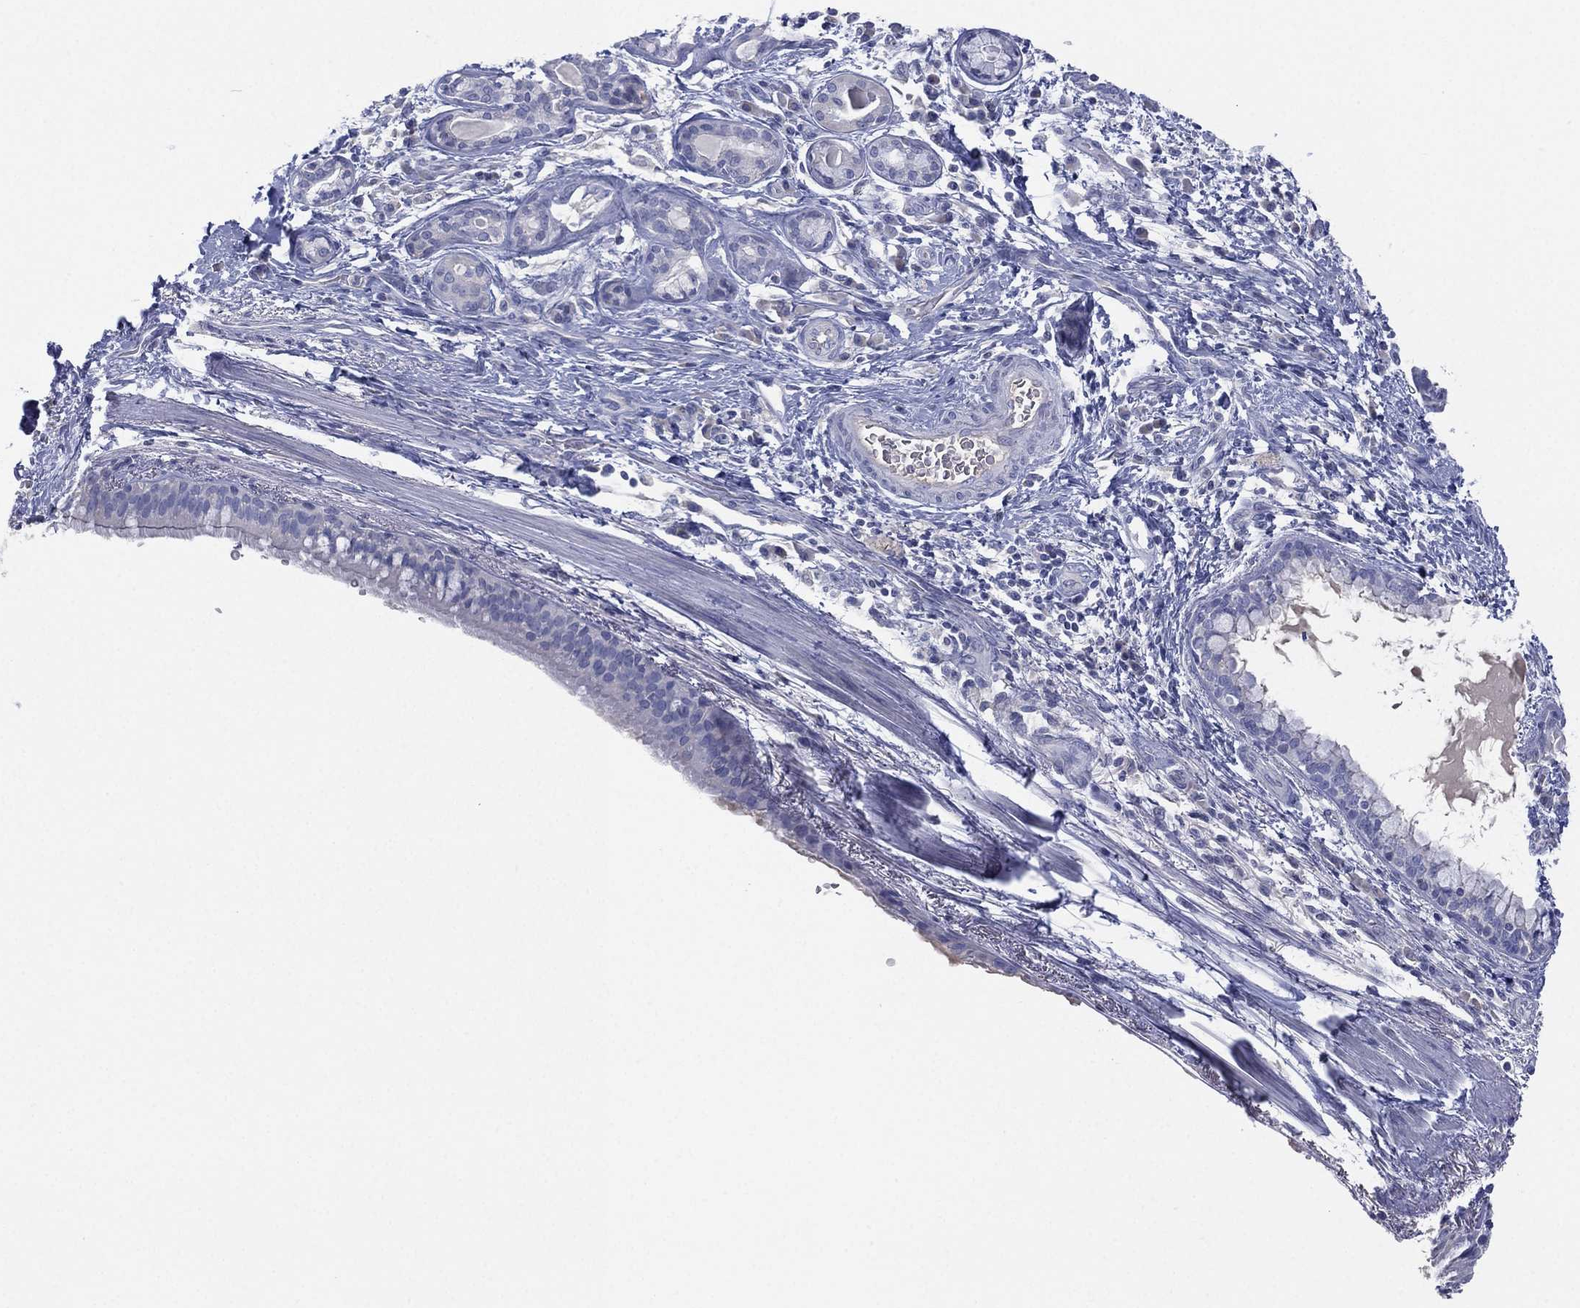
{"staining": {"intensity": "negative", "quantity": "none", "location": "none"}, "tissue": "bronchus", "cell_type": "Respiratory epithelial cells", "image_type": "normal", "snomed": [{"axis": "morphology", "description": "Normal tissue, NOS"}, {"axis": "morphology", "description": "Squamous cell carcinoma, NOS"}, {"axis": "topography", "description": "Bronchus"}, {"axis": "topography", "description": "Lung"}], "caption": "A high-resolution photomicrograph shows immunohistochemistry staining of benign bronchus, which displays no significant positivity in respiratory epithelial cells. (DAB (3,3'-diaminobenzidine) immunohistochemistry, high magnification).", "gene": "CYP2D6", "patient": {"sex": "male", "age": 69}}